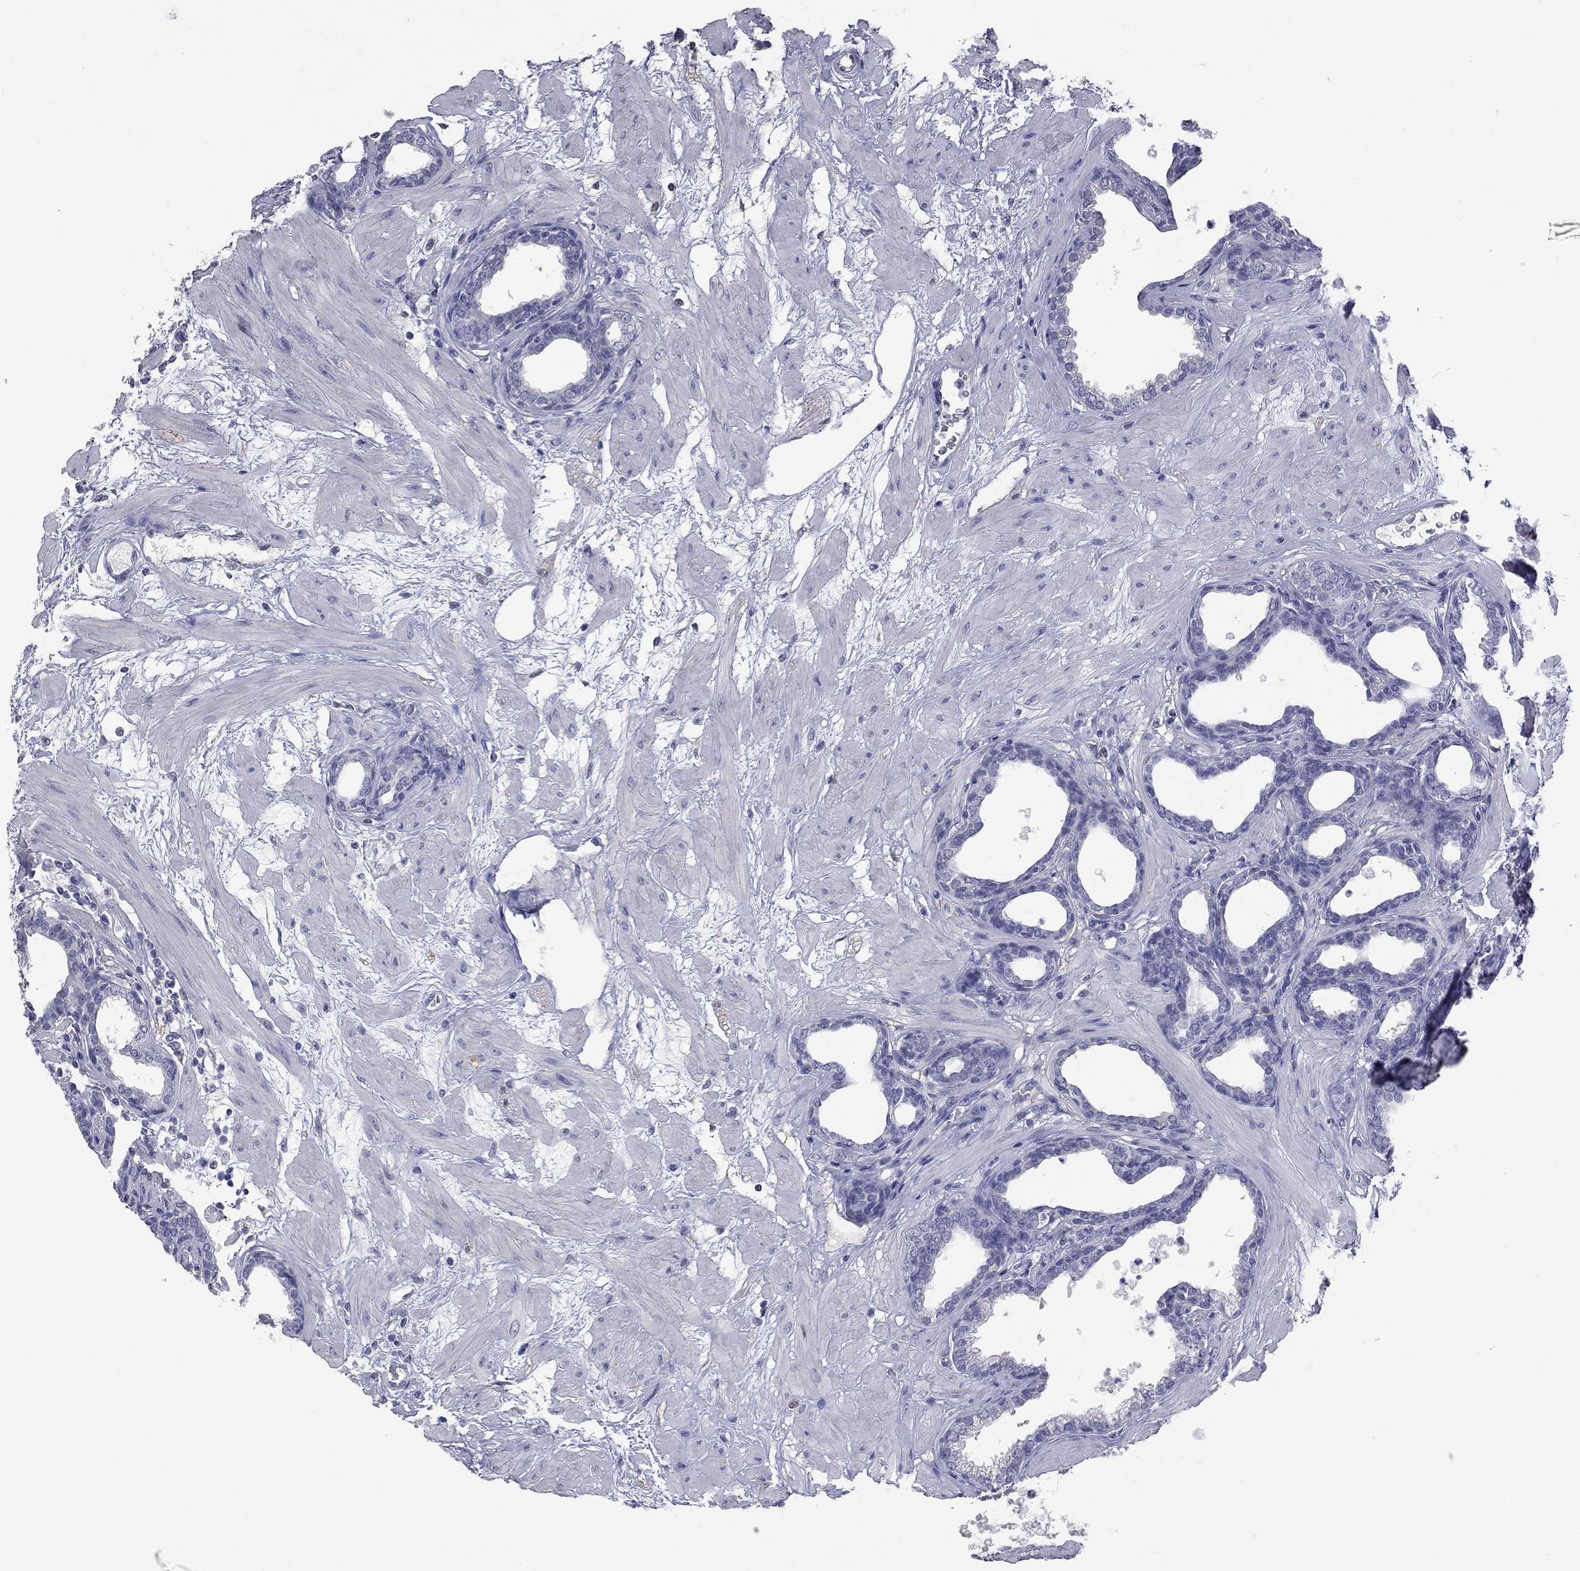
{"staining": {"intensity": "negative", "quantity": "none", "location": "none"}, "tissue": "prostate", "cell_type": "Glandular cells", "image_type": "normal", "snomed": [{"axis": "morphology", "description": "Normal tissue, NOS"}, {"axis": "topography", "description": "Prostate"}], "caption": "Immunohistochemistry (IHC) histopathology image of unremarkable human prostate stained for a protein (brown), which reveals no staining in glandular cells. (DAB (3,3'-diaminobenzidine) immunohistochemistry, high magnification).", "gene": "HYLS1", "patient": {"sex": "male", "age": 37}}